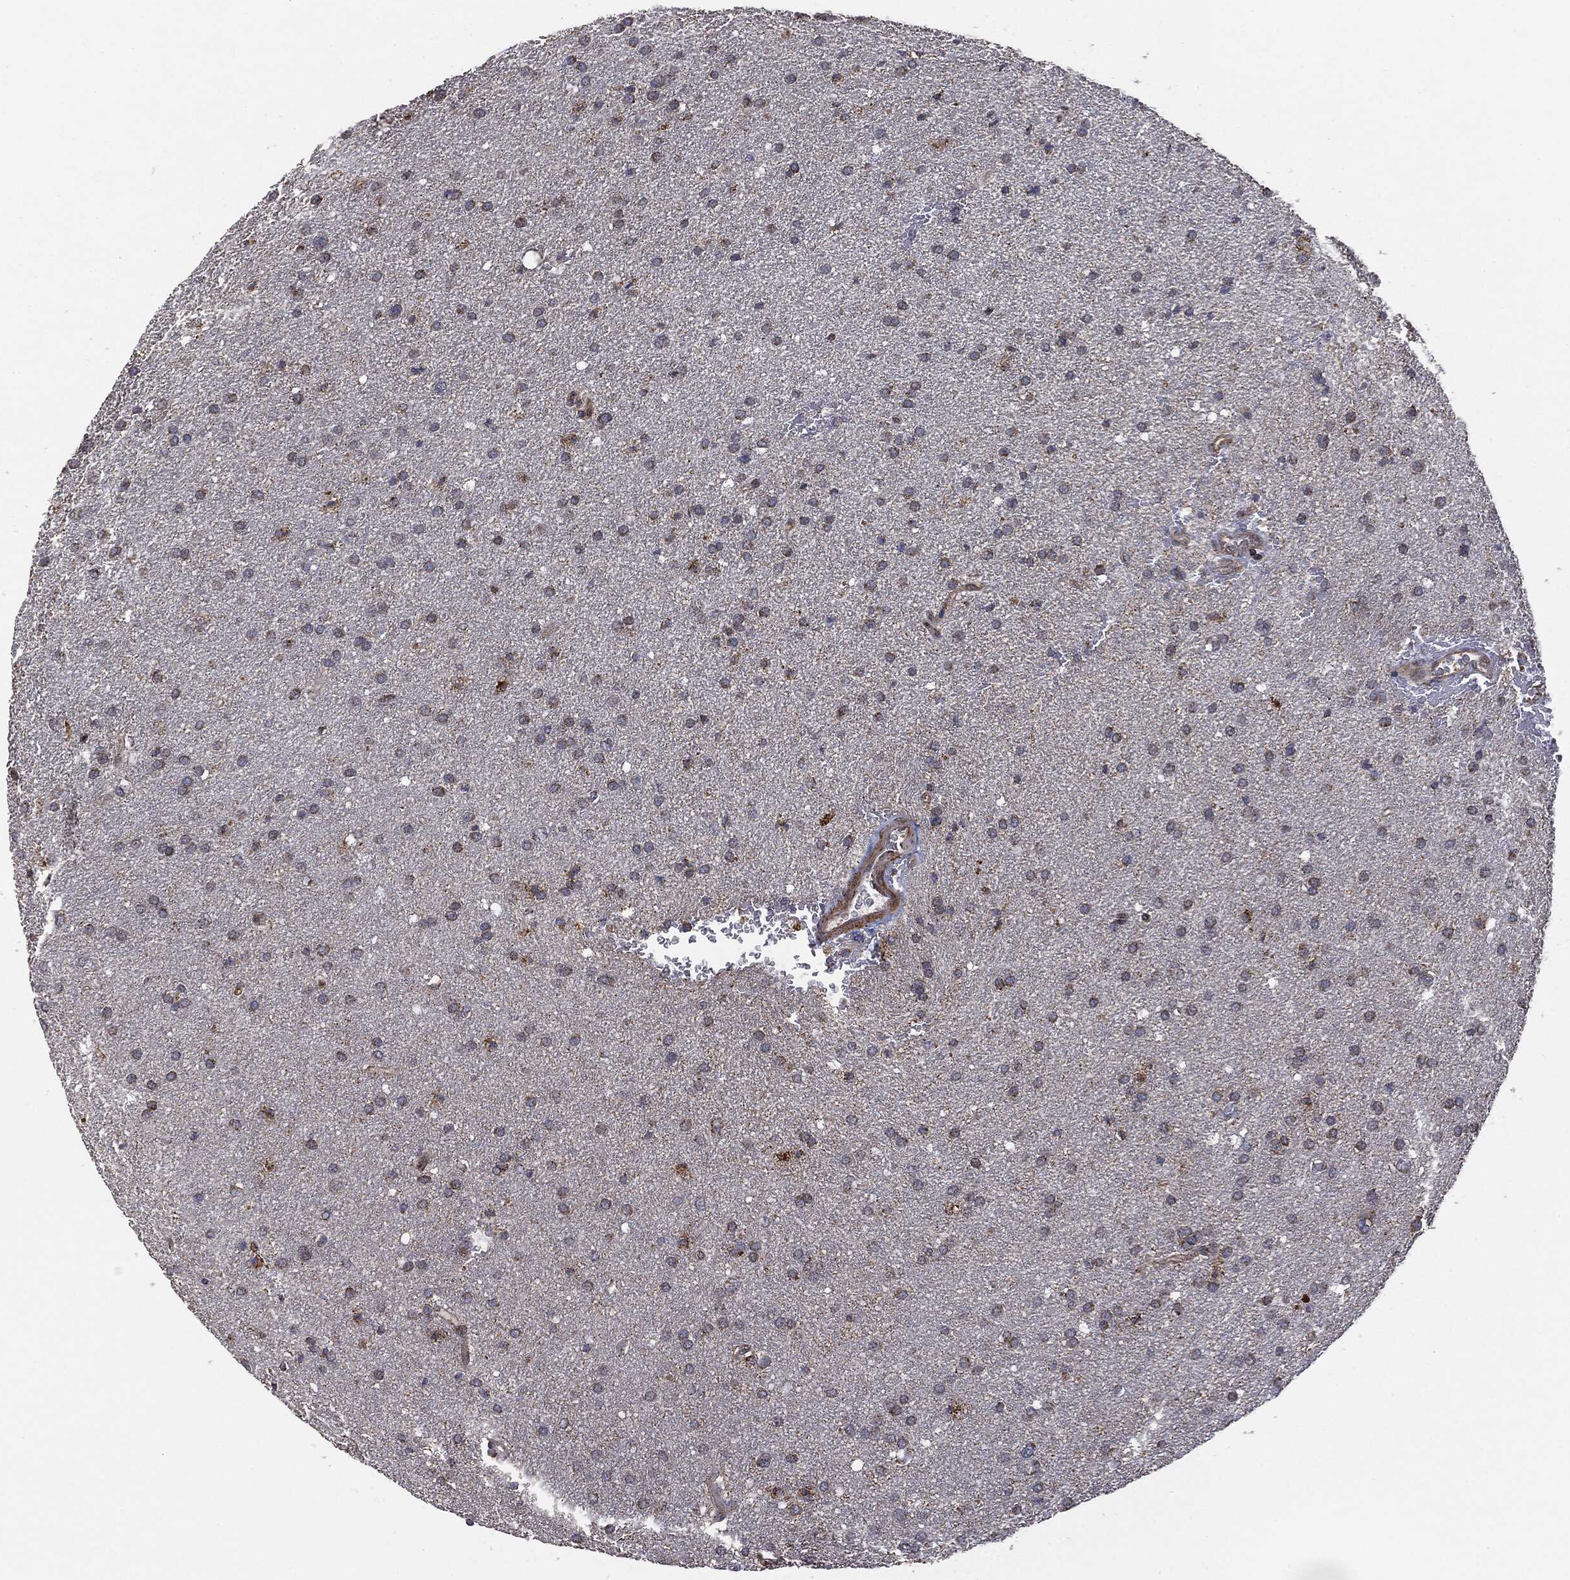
{"staining": {"intensity": "moderate", "quantity": "25%-75%", "location": "cytoplasmic/membranous"}, "tissue": "glioma", "cell_type": "Tumor cells", "image_type": "cancer", "snomed": [{"axis": "morphology", "description": "Glioma, malignant, Low grade"}, {"axis": "topography", "description": "Brain"}], "caption": "Immunohistochemistry (IHC) histopathology image of neoplastic tissue: human low-grade glioma (malignant) stained using IHC exhibits medium levels of moderate protein expression localized specifically in the cytoplasmic/membranous of tumor cells, appearing as a cytoplasmic/membranous brown color.", "gene": "MTOR", "patient": {"sex": "female", "age": 37}}